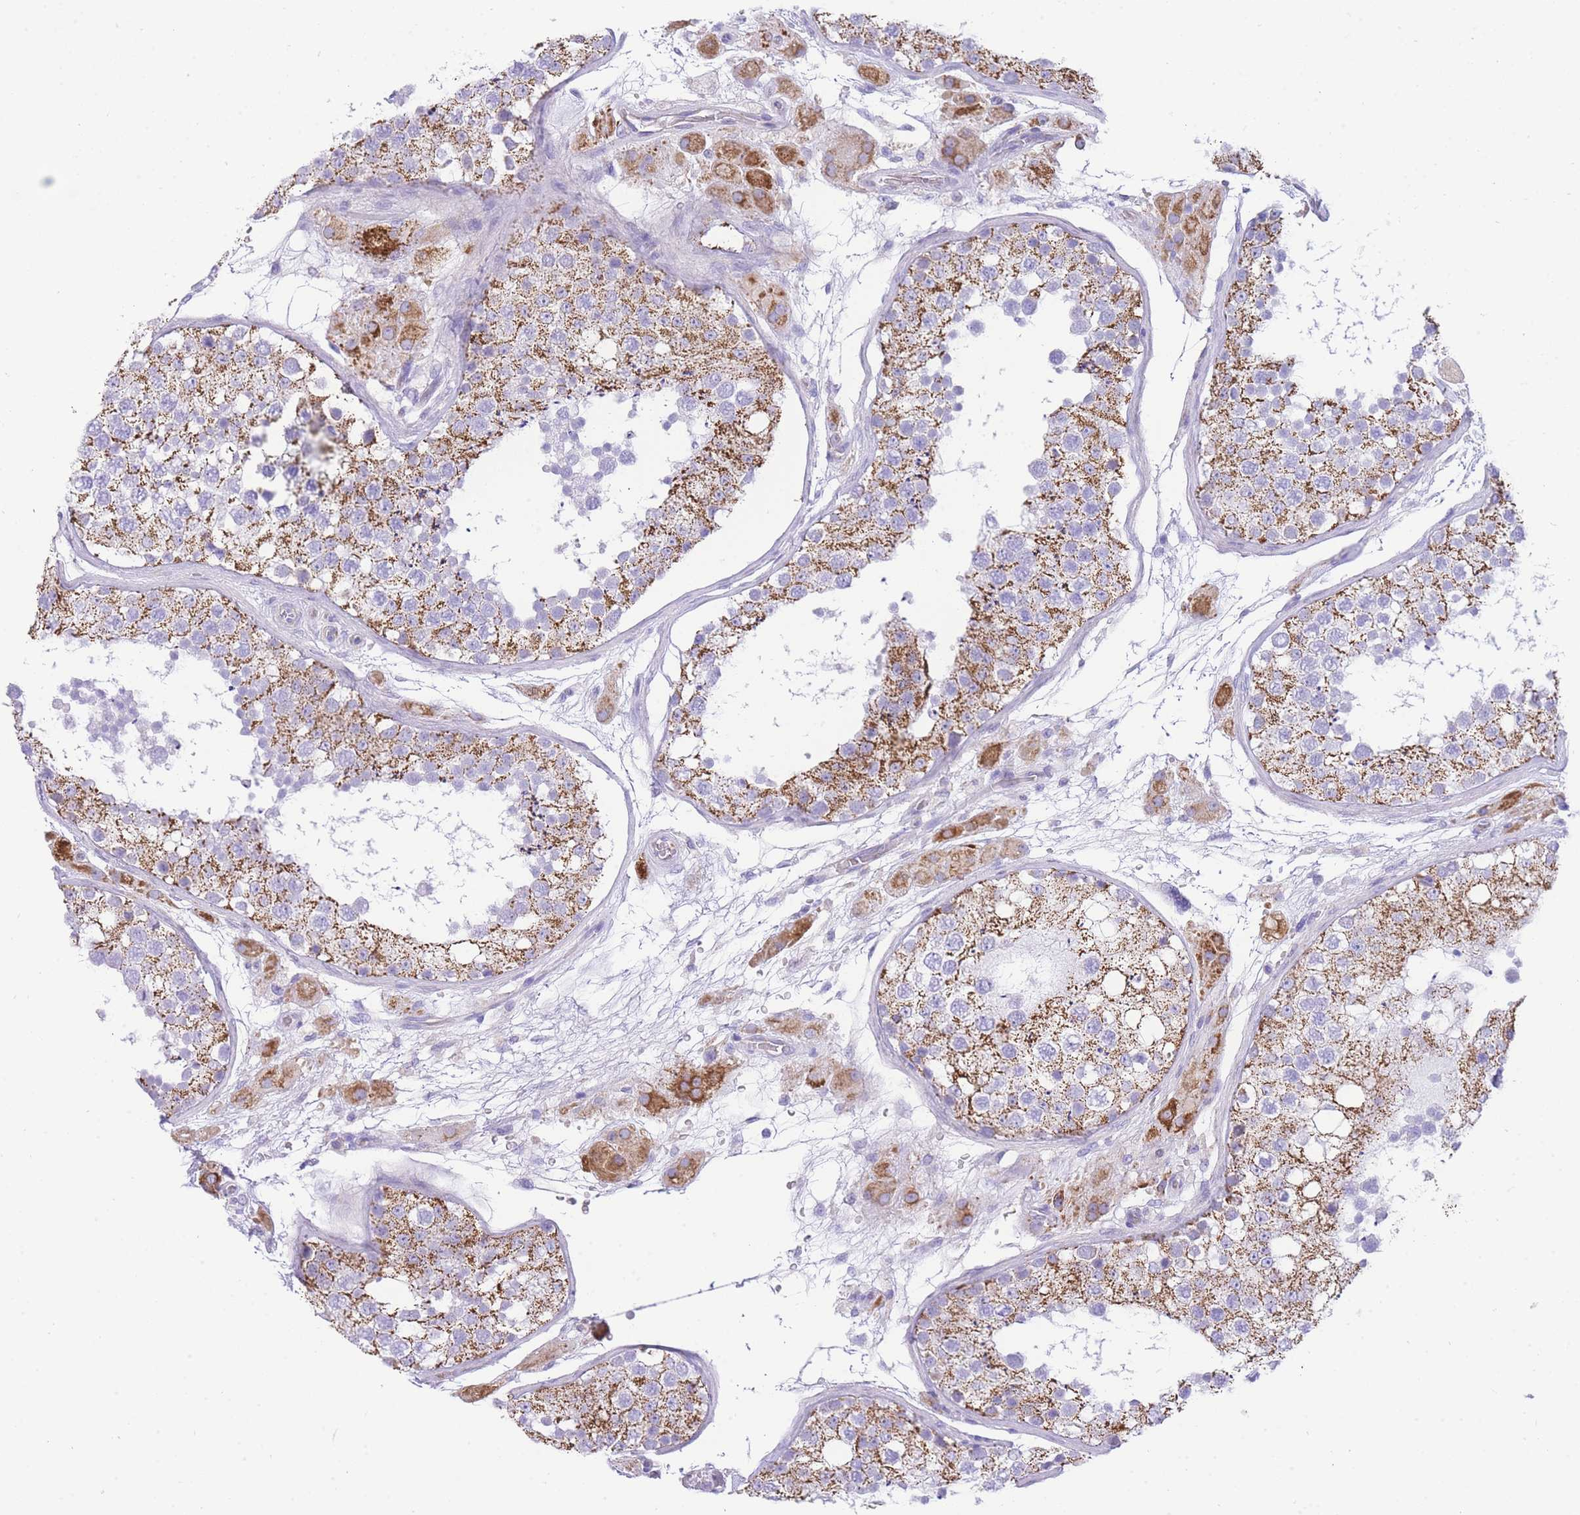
{"staining": {"intensity": "moderate", "quantity": ">75%", "location": "cytoplasmic/membranous"}, "tissue": "testis", "cell_type": "Cells in seminiferous ducts", "image_type": "normal", "snomed": [{"axis": "morphology", "description": "Normal tissue, NOS"}, {"axis": "topography", "description": "Testis"}], "caption": "Human testis stained for a protein (brown) exhibits moderate cytoplasmic/membranous positive staining in about >75% of cells in seminiferous ducts.", "gene": "ACSM4", "patient": {"sex": "male", "age": 26}}